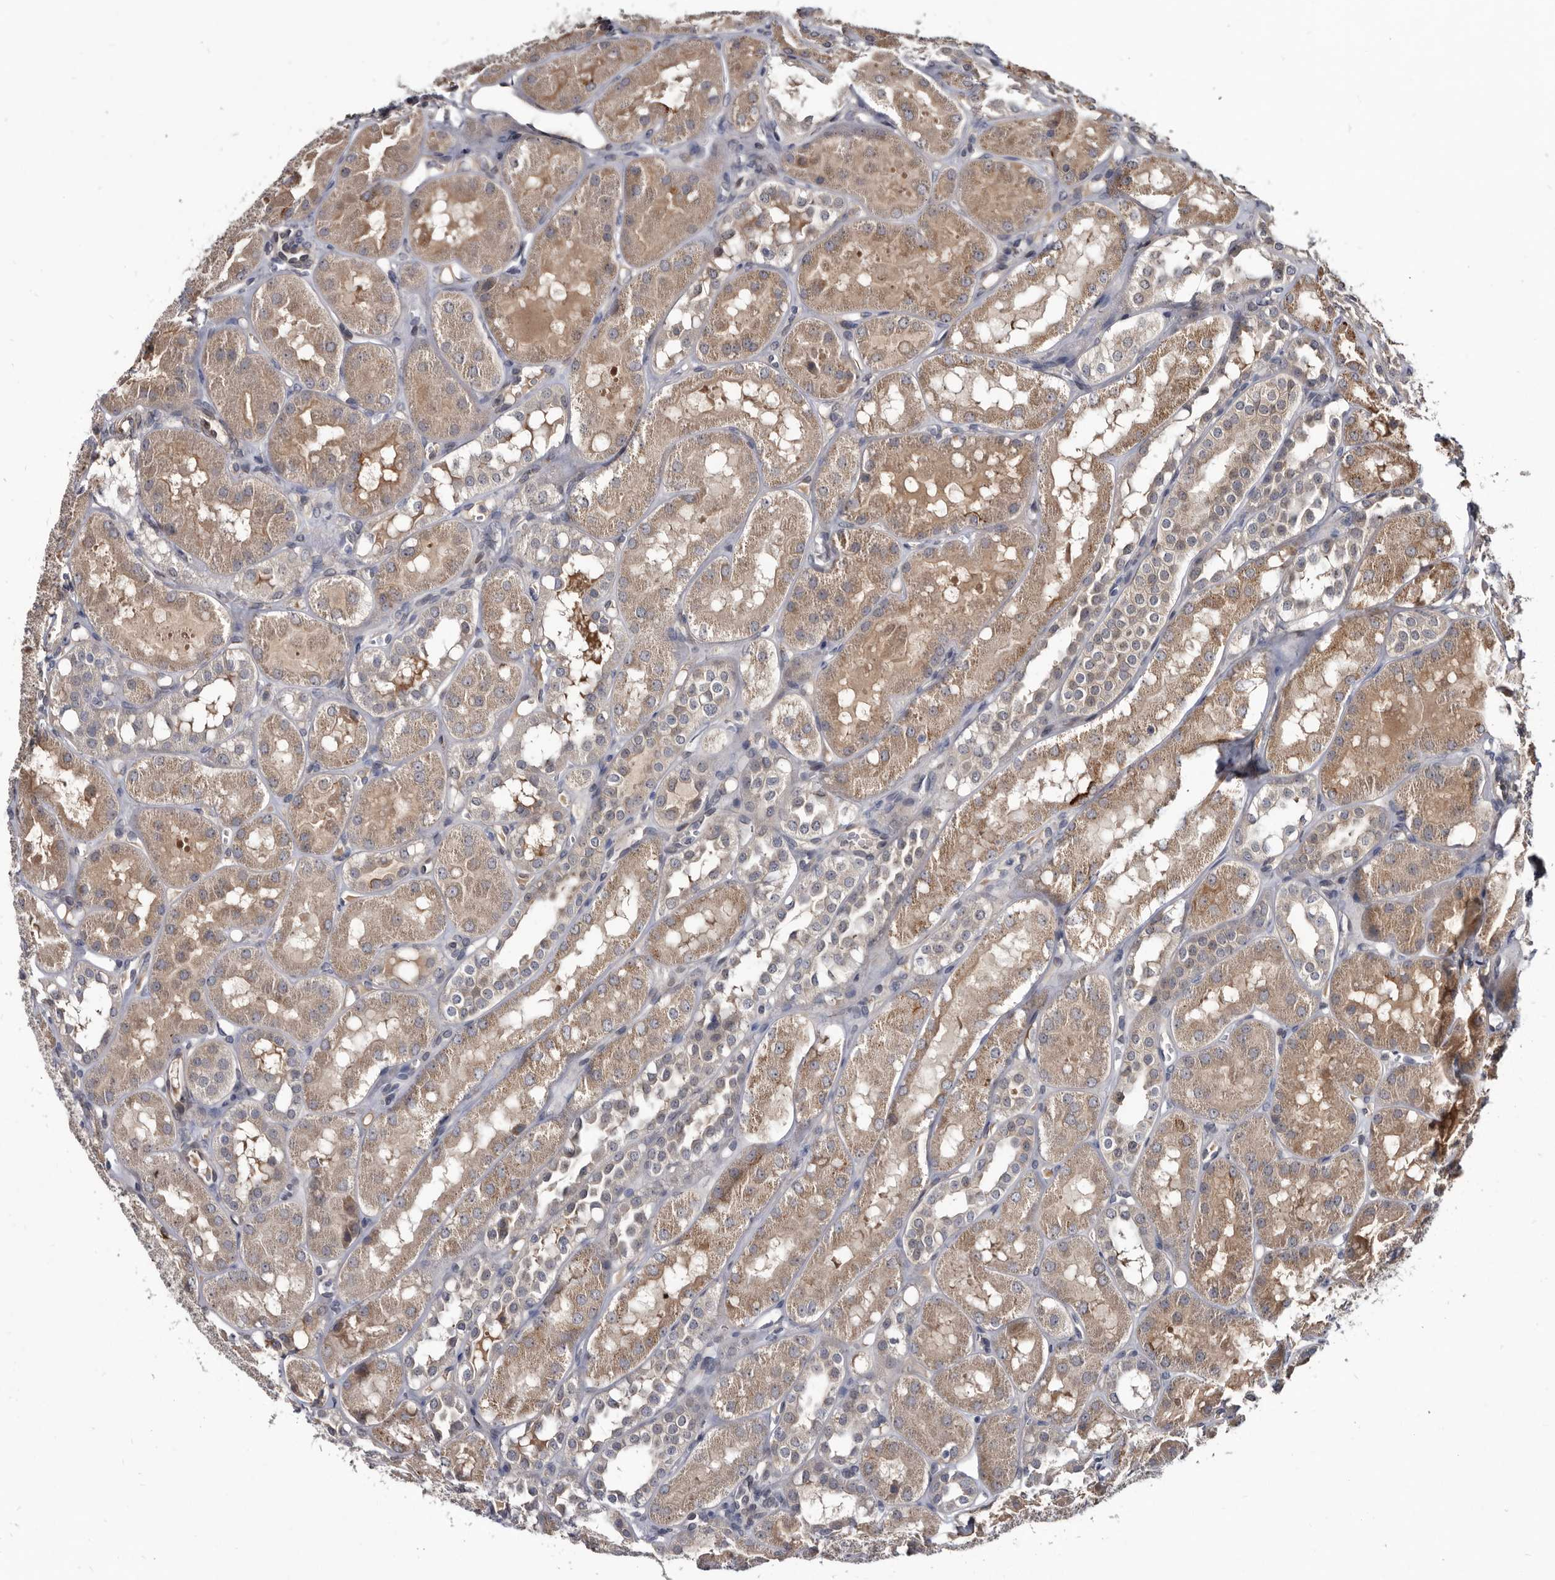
{"staining": {"intensity": "moderate", "quantity": "<25%", "location": "cytoplasmic/membranous"}, "tissue": "kidney", "cell_type": "Cells in glomeruli", "image_type": "normal", "snomed": [{"axis": "morphology", "description": "Normal tissue, NOS"}, {"axis": "topography", "description": "Kidney"}], "caption": "The image shows immunohistochemical staining of benign kidney. There is moderate cytoplasmic/membranous staining is seen in approximately <25% of cells in glomeruli. Nuclei are stained in blue.", "gene": "PROM1", "patient": {"sex": "male", "age": 16}}